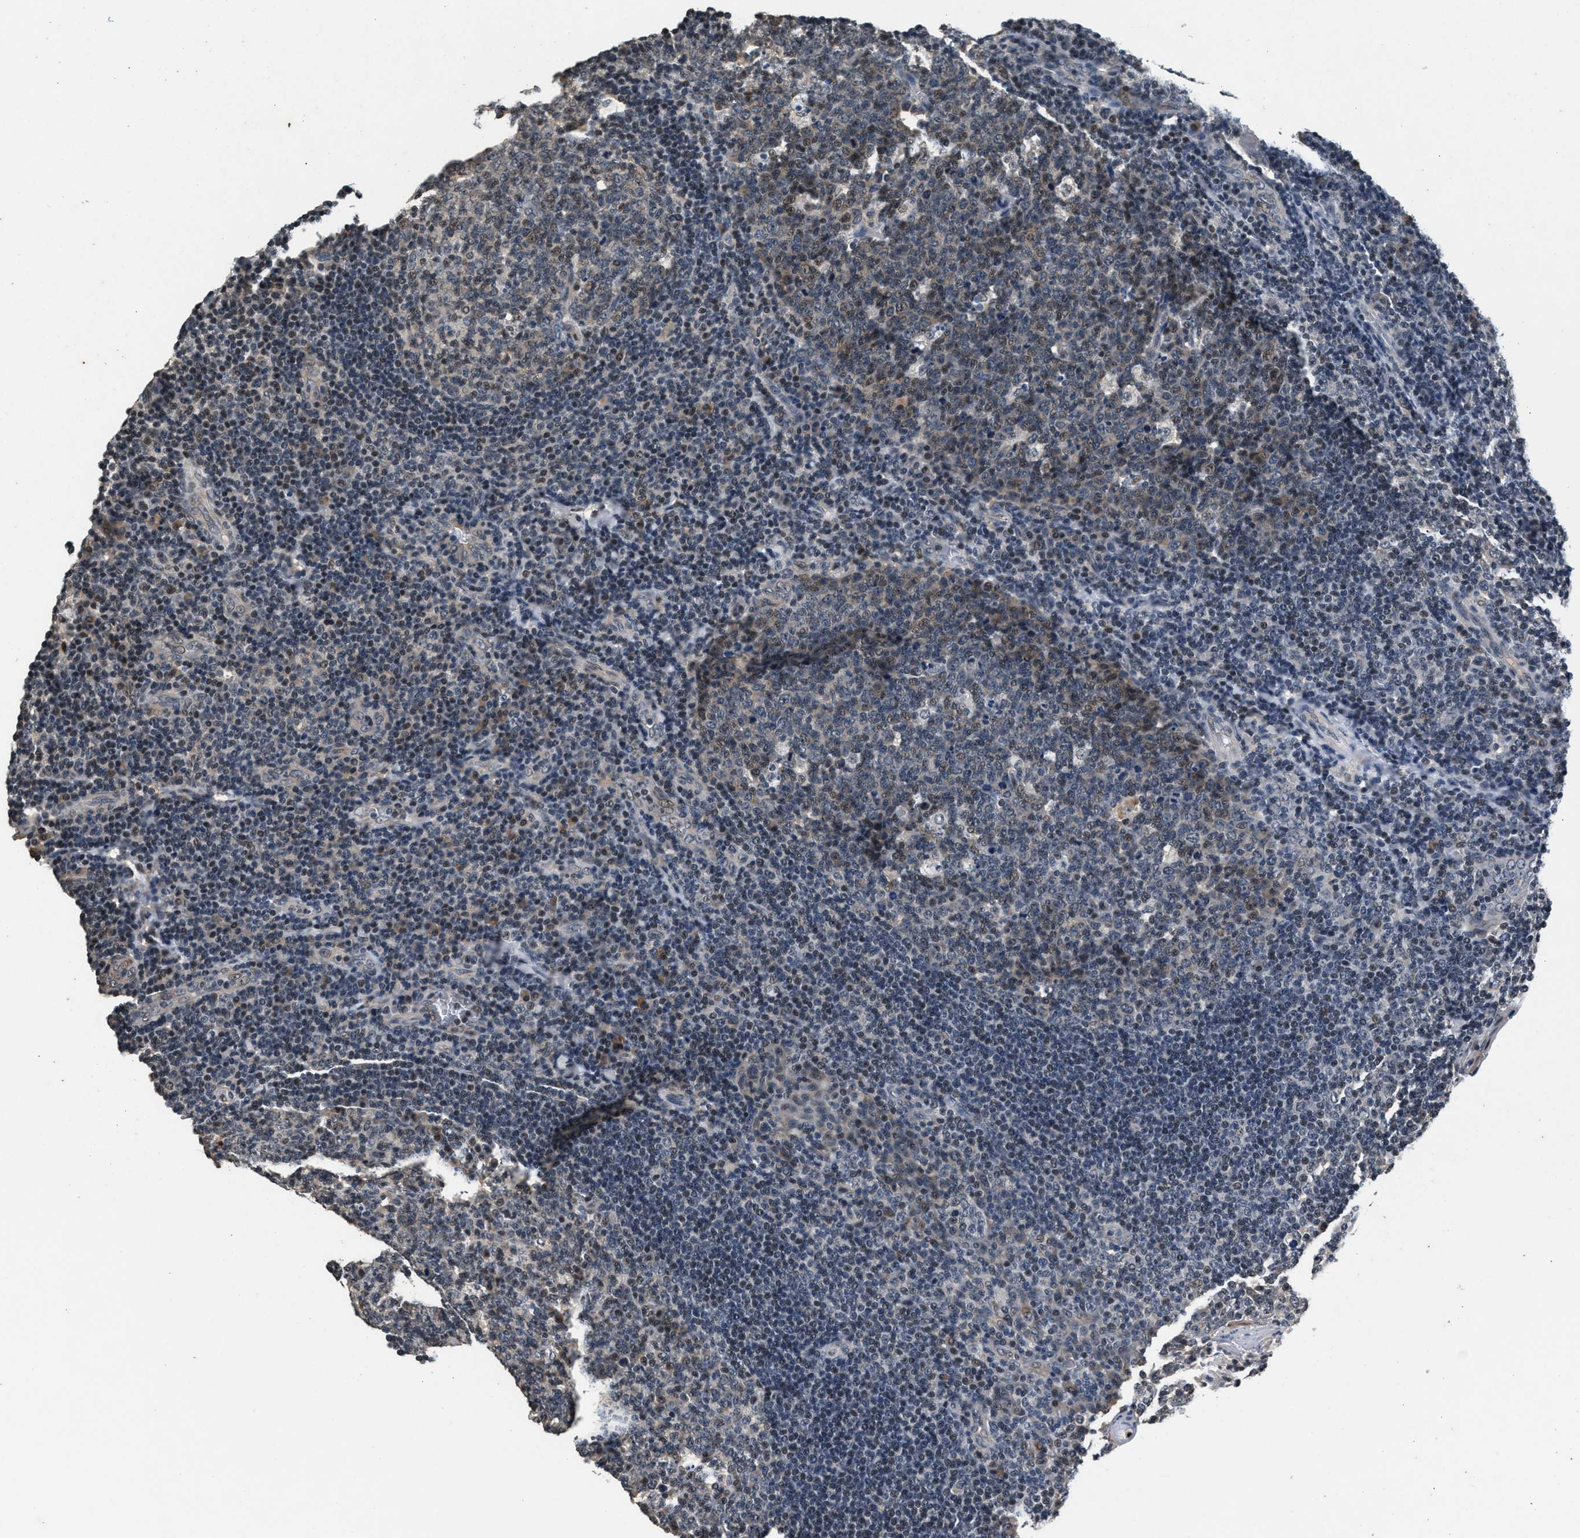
{"staining": {"intensity": "moderate", "quantity": "<25%", "location": "nuclear"}, "tissue": "tonsil", "cell_type": "Germinal center cells", "image_type": "normal", "snomed": [{"axis": "morphology", "description": "Normal tissue, NOS"}, {"axis": "topography", "description": "Tonsil"}], "caption": "The micrograph shows a brown stain indicating the presence of a protein in the nuclear of germinal center cells in tonsil. The staining is performed using DAB brown chromogen to label protein expression. The nuclei are counter-stained blue using hematoxylin.", "gene": "RBM33", "patient": {"sex": "male", "age": 17}}